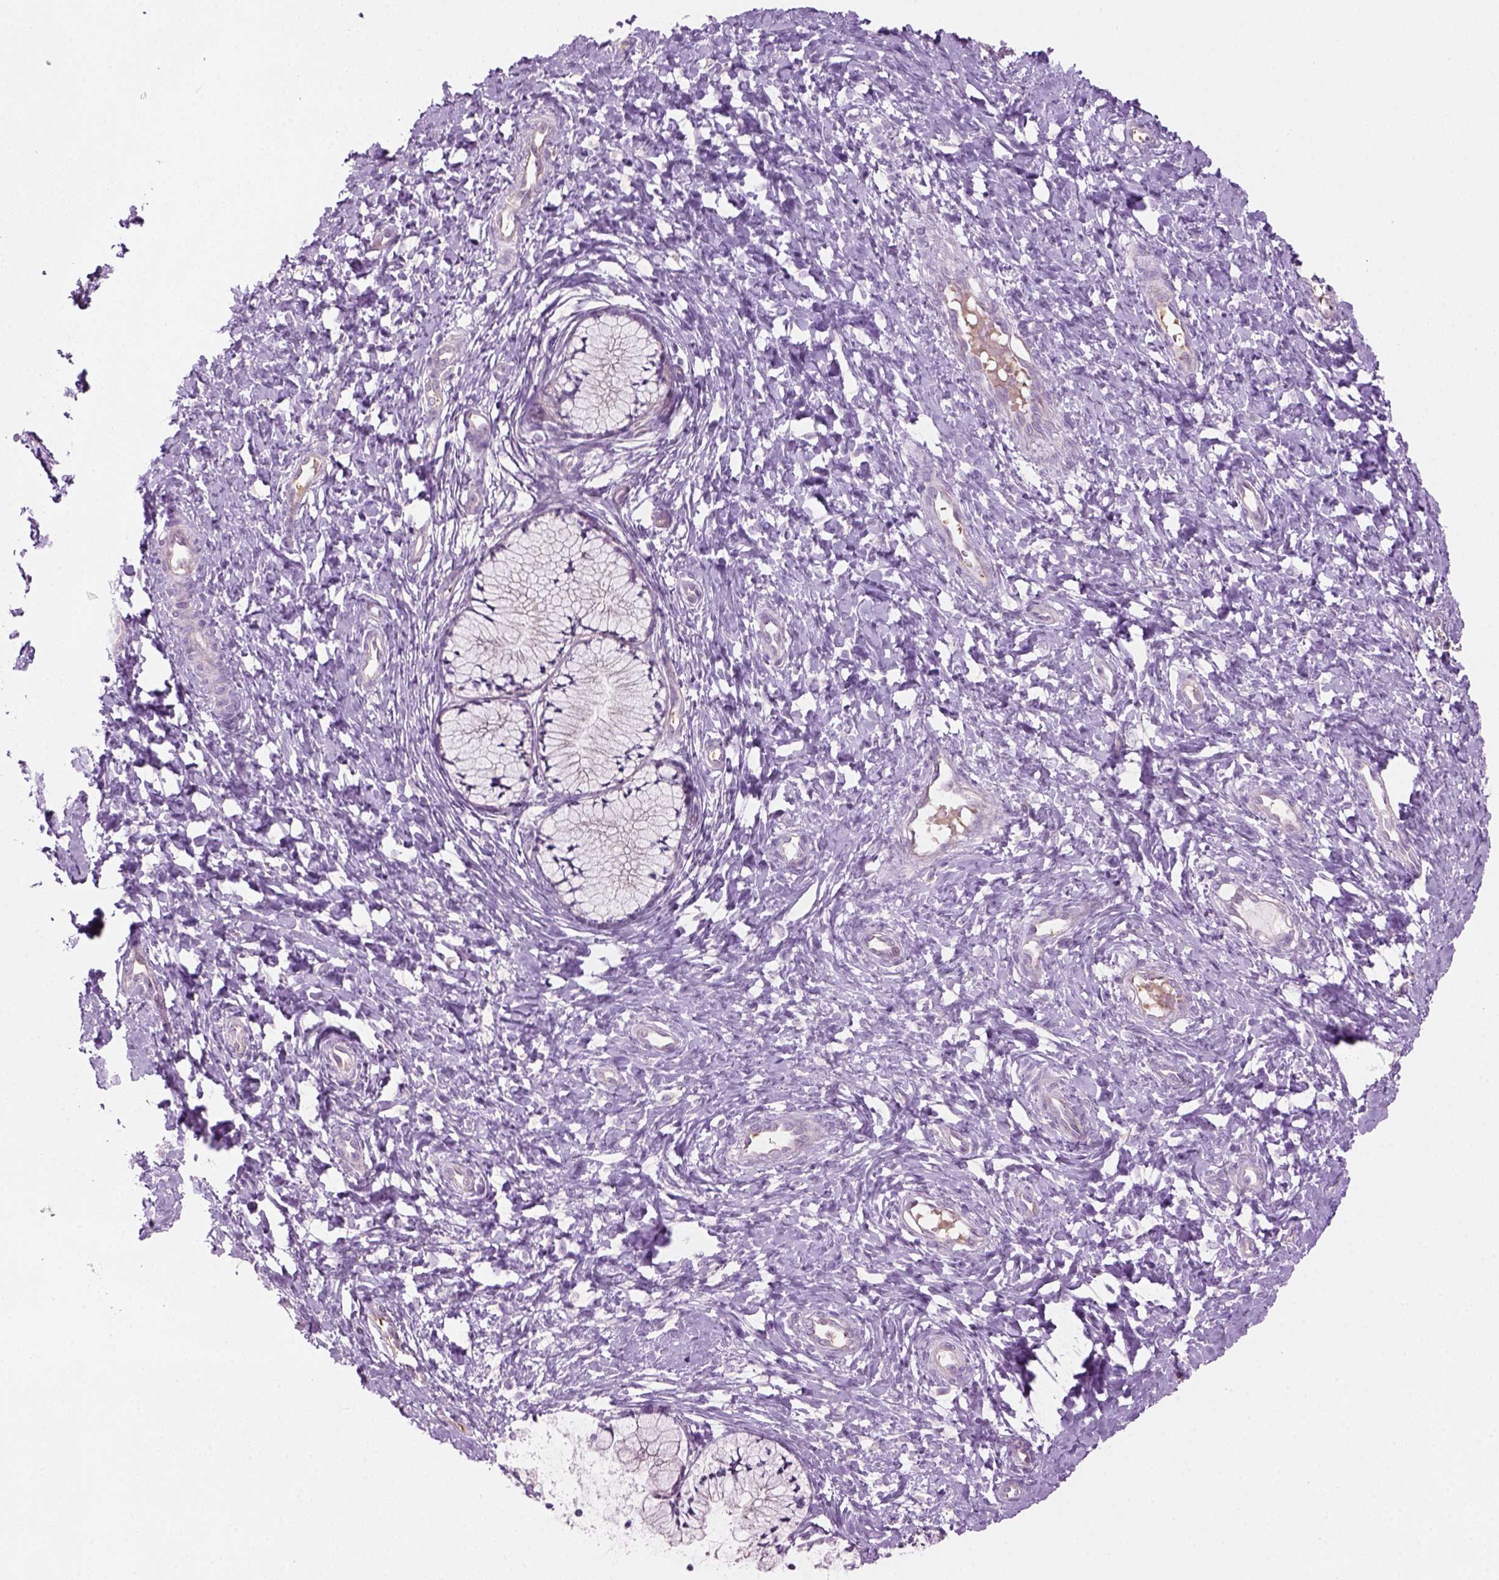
{"staining": {"intensity": "negative", "quantity": "none", "location": "none"}, "tissue": "cervix", "cell_type": "Glandular cells", "image_type": "normal", "snomed": [{"axis": "morphology", "description": "Normal tissue, NOS"}, {"axis": "topography", "description": "Cervix"}], "caption": "An image of cervix stained for a protein exhibits no brown staining in glandular cells.", "gene": "CD84", "patient": {"sex": "female", "age": 37}}